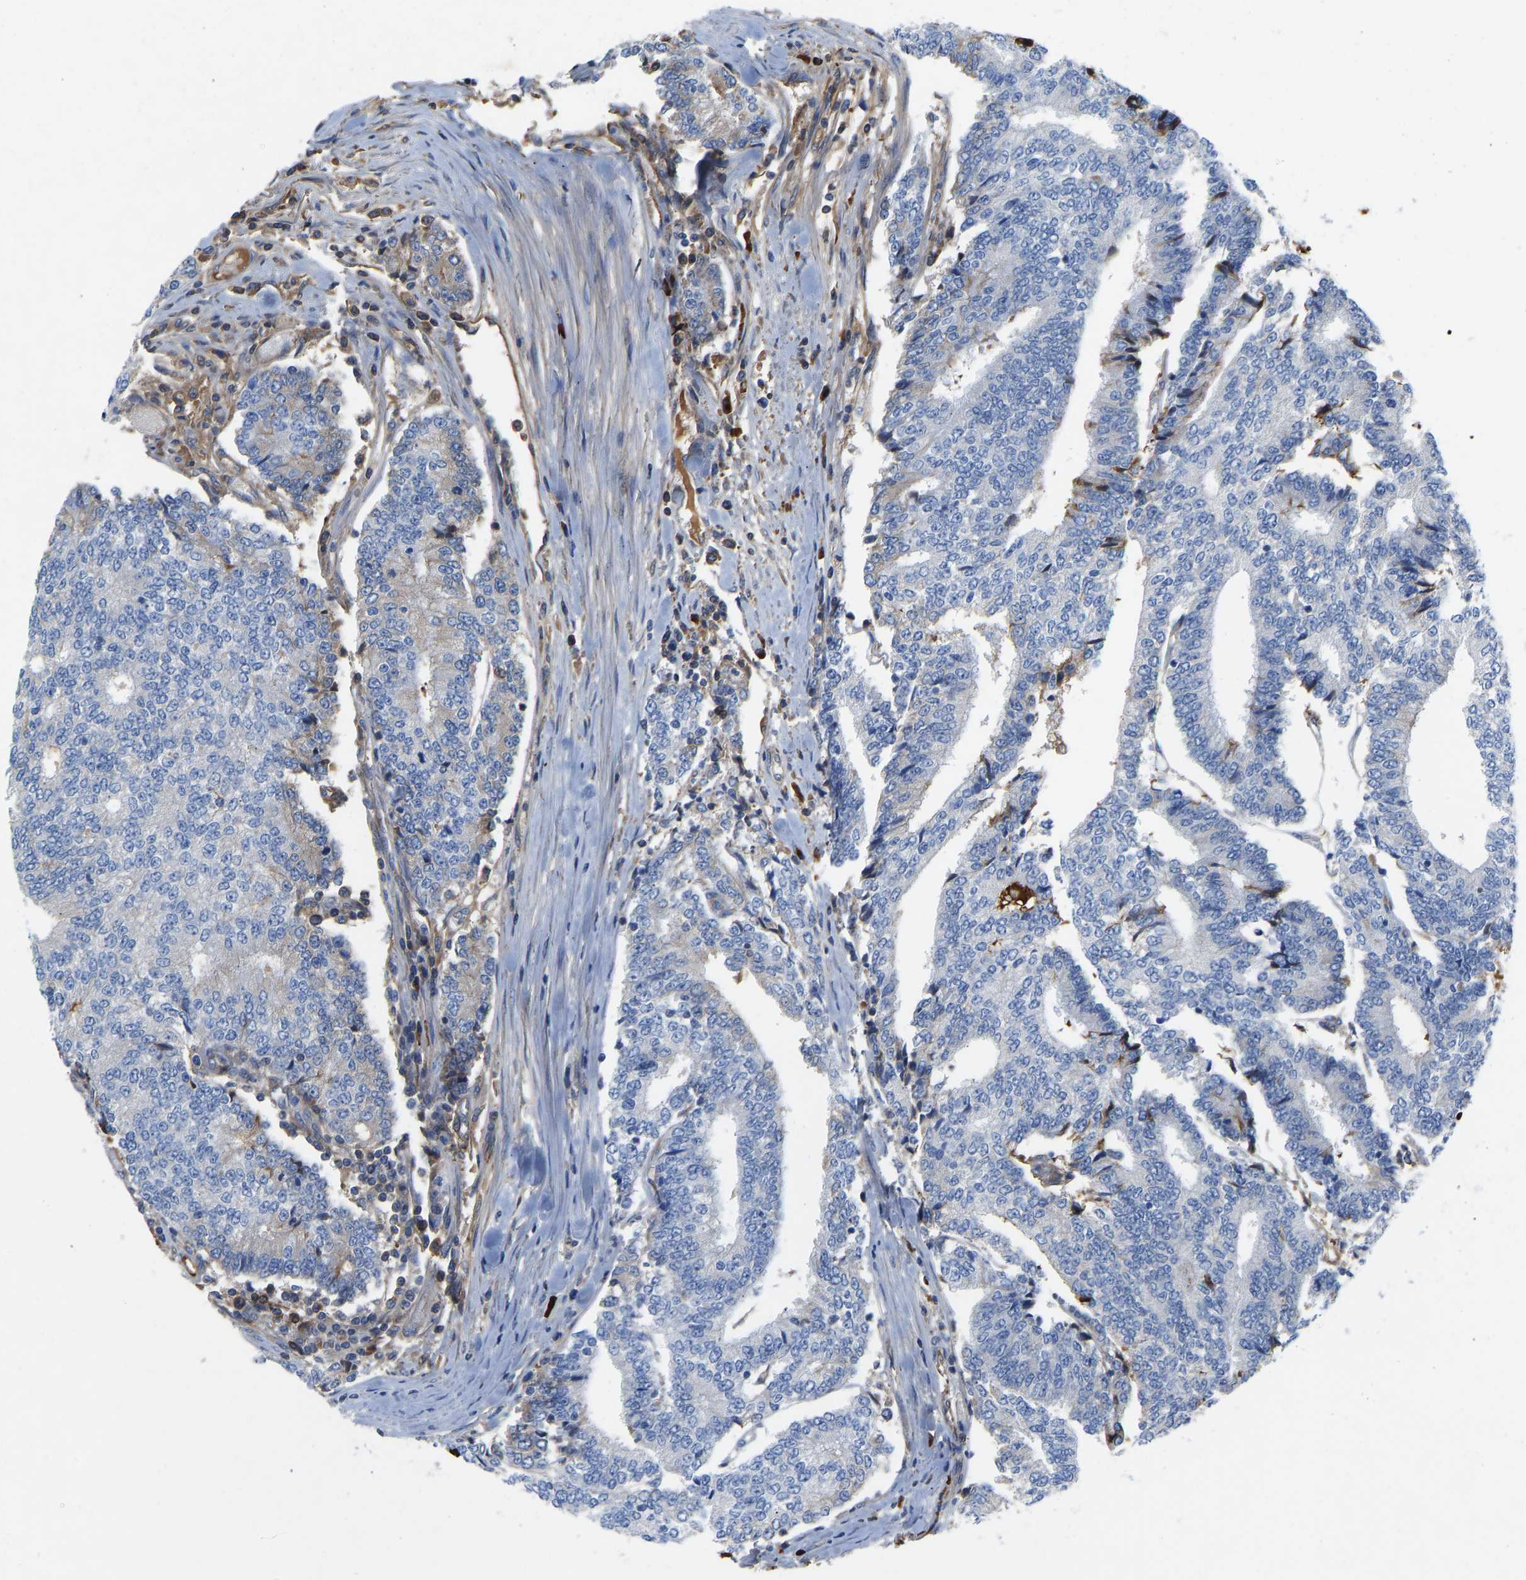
{"staining": {"intensity": "negative", "quantity": "none", "location": "none"}, "tissue": "prostate cancer", "cell_type": "Tumor cells", "image_type": "cancer", "snomed": [{"axis": "morphology", "description": "Normal tissue, NOS"}, {"axis": "morphology", "description": "Adenocarcinoma, High grade"}, {"axis": "topography", "description": "Prostate"}, {"axis": "topography", "description": "Seminal veicle"}], "caption": "High-grade adenocarcinoma (prostate) was stained to show a protein in brown. There is no significant expression in tumor cells. (DAB immunohistochemistry (IHC), high magnification).", "gene": "HSPG2", "patient": {"sex": "male", "age": 55}}